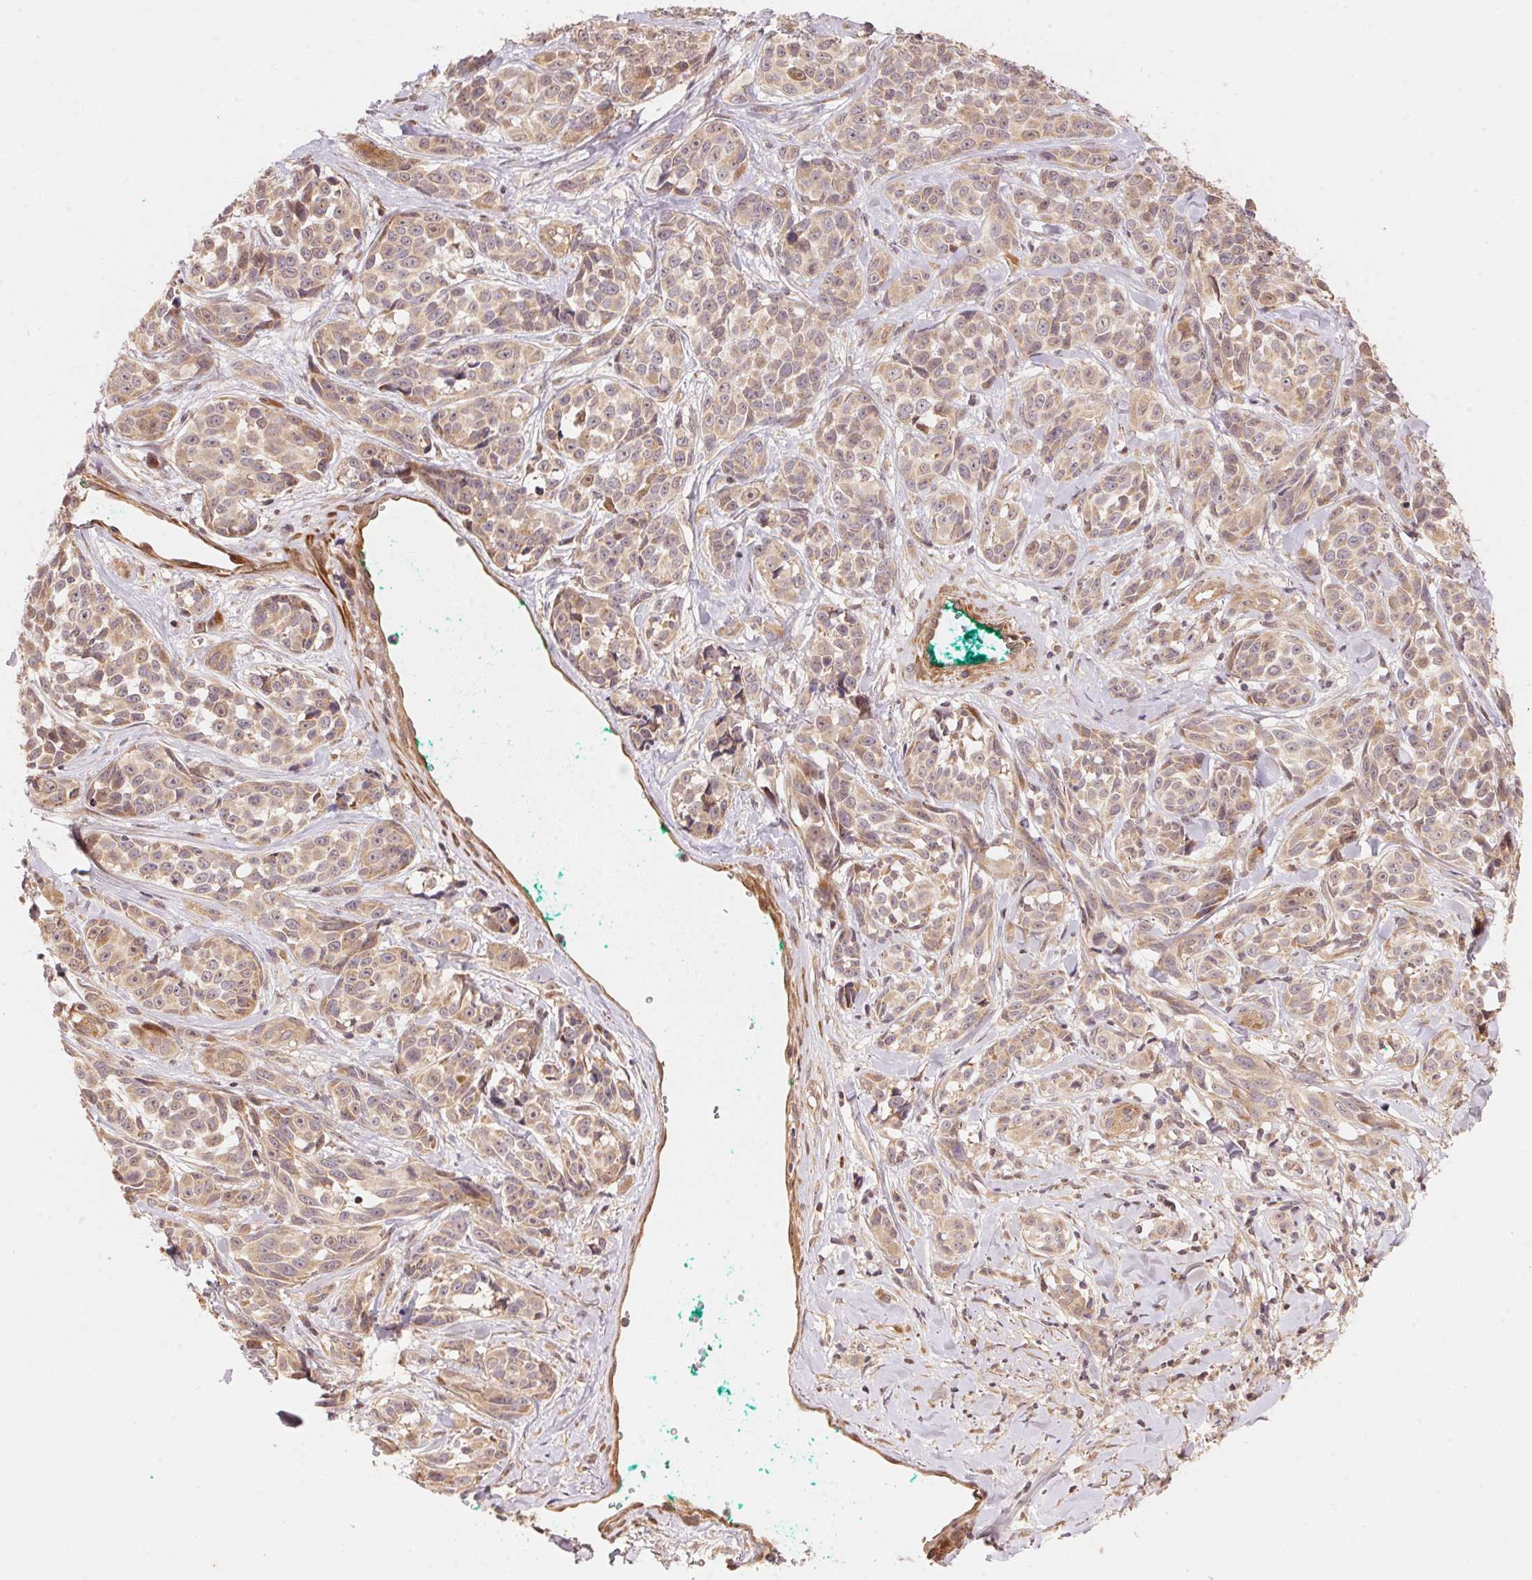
{"staining": {"intensity": "weak", "quantity": ">75%", "location": "cytoplasmic/membranous"}, "tissue": "melanoma", "cell_type": "Tumor cells", "image_type": "cancer", "snomed": [{"axis": "morphology", "description": "Malignant melanoma, NOS"}, {"axis": "topography", "description": "Skin"}], "caption": "This image demonstrates melanoma stained with immunohistochemistry (IHC) to label a protein in brown. The cytoplasmic/membranous of tumor cells show weak positivity for the protein. Nuclei are counter-stained blue.", "gene": "TNIP2", "patient": {"sex": "female", "age": 88}}